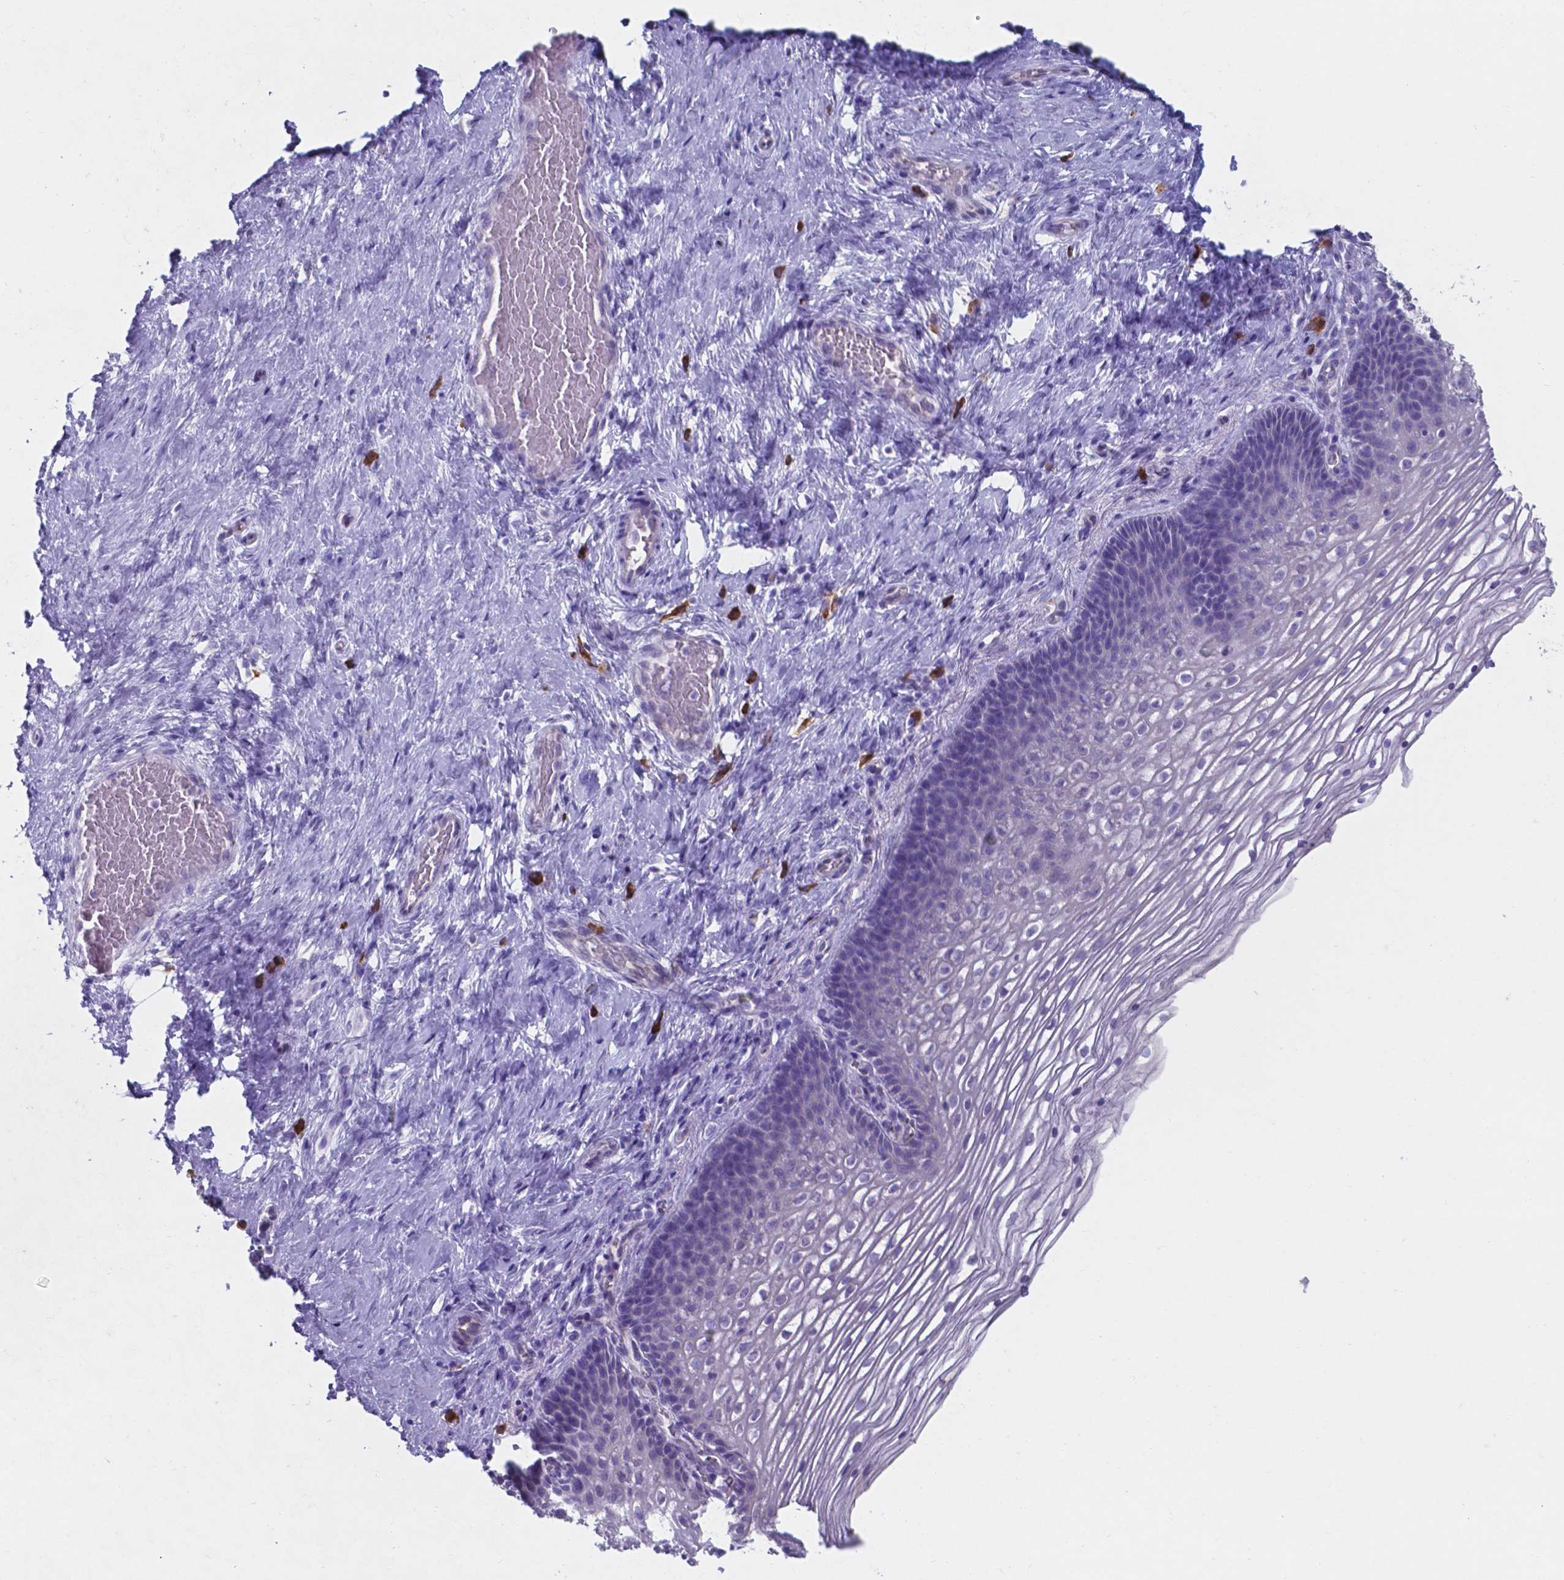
{"staining": {"intensity": "negative", "quantity": "none", "location": "none"}, "tissue": "cervix", "cell_type": "Glandular cells", "image_type": "normal", "snomed": [{"axis": "morphology", "description": "Normal tissue, NOS"}, {"axis": "topography", "description": "Cervix"}], "caption": "Immunohistochemistry of unremarkable human cervix exhibits no expression in glandular cells.", "gene": "UBE2J1", "patient": {"sex": "female", "age": 34}}